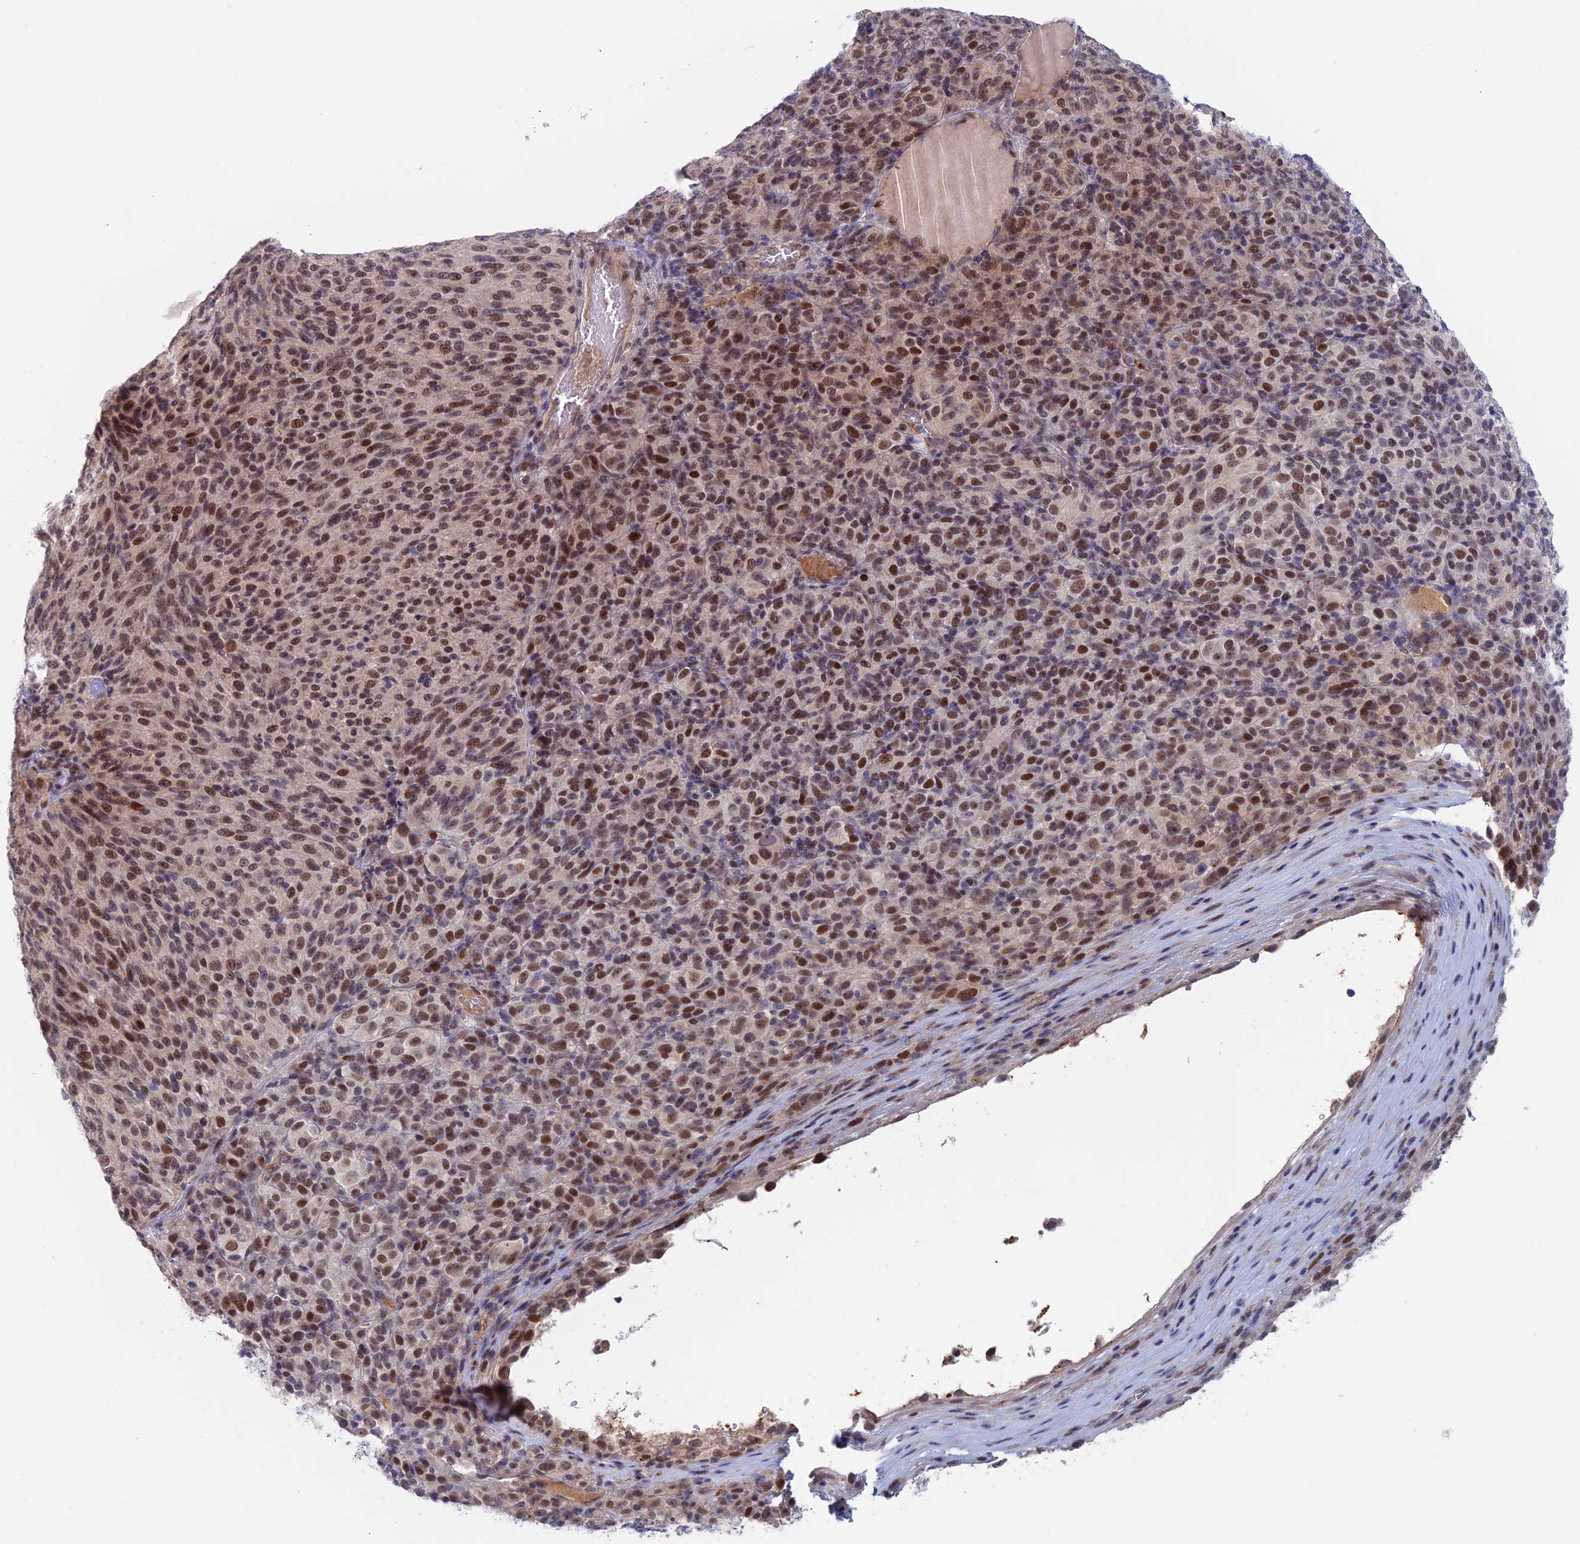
{"staining": {"intensity": "strong", "quantity": "25%-75%", "location": "nuclear"}, "tissue": "melanoma", "cell_type": "Tumor cells", "image_type": "cancer", "snomed": [{"axis": "morphology", "description": "Malignant melanoma, Metastatic site"}, {"axis": "topography", "description": "Brain"}], "caption": "Brown immunohistochemical staining in human melanoma exhibits strong nuclear staining in about 25%-75% of tumor cells. Ihc stains the protein in brown and the nuclei are stained blue.", "gene": "ZUP1", "patient": {"sex": "female", "age": 56}}